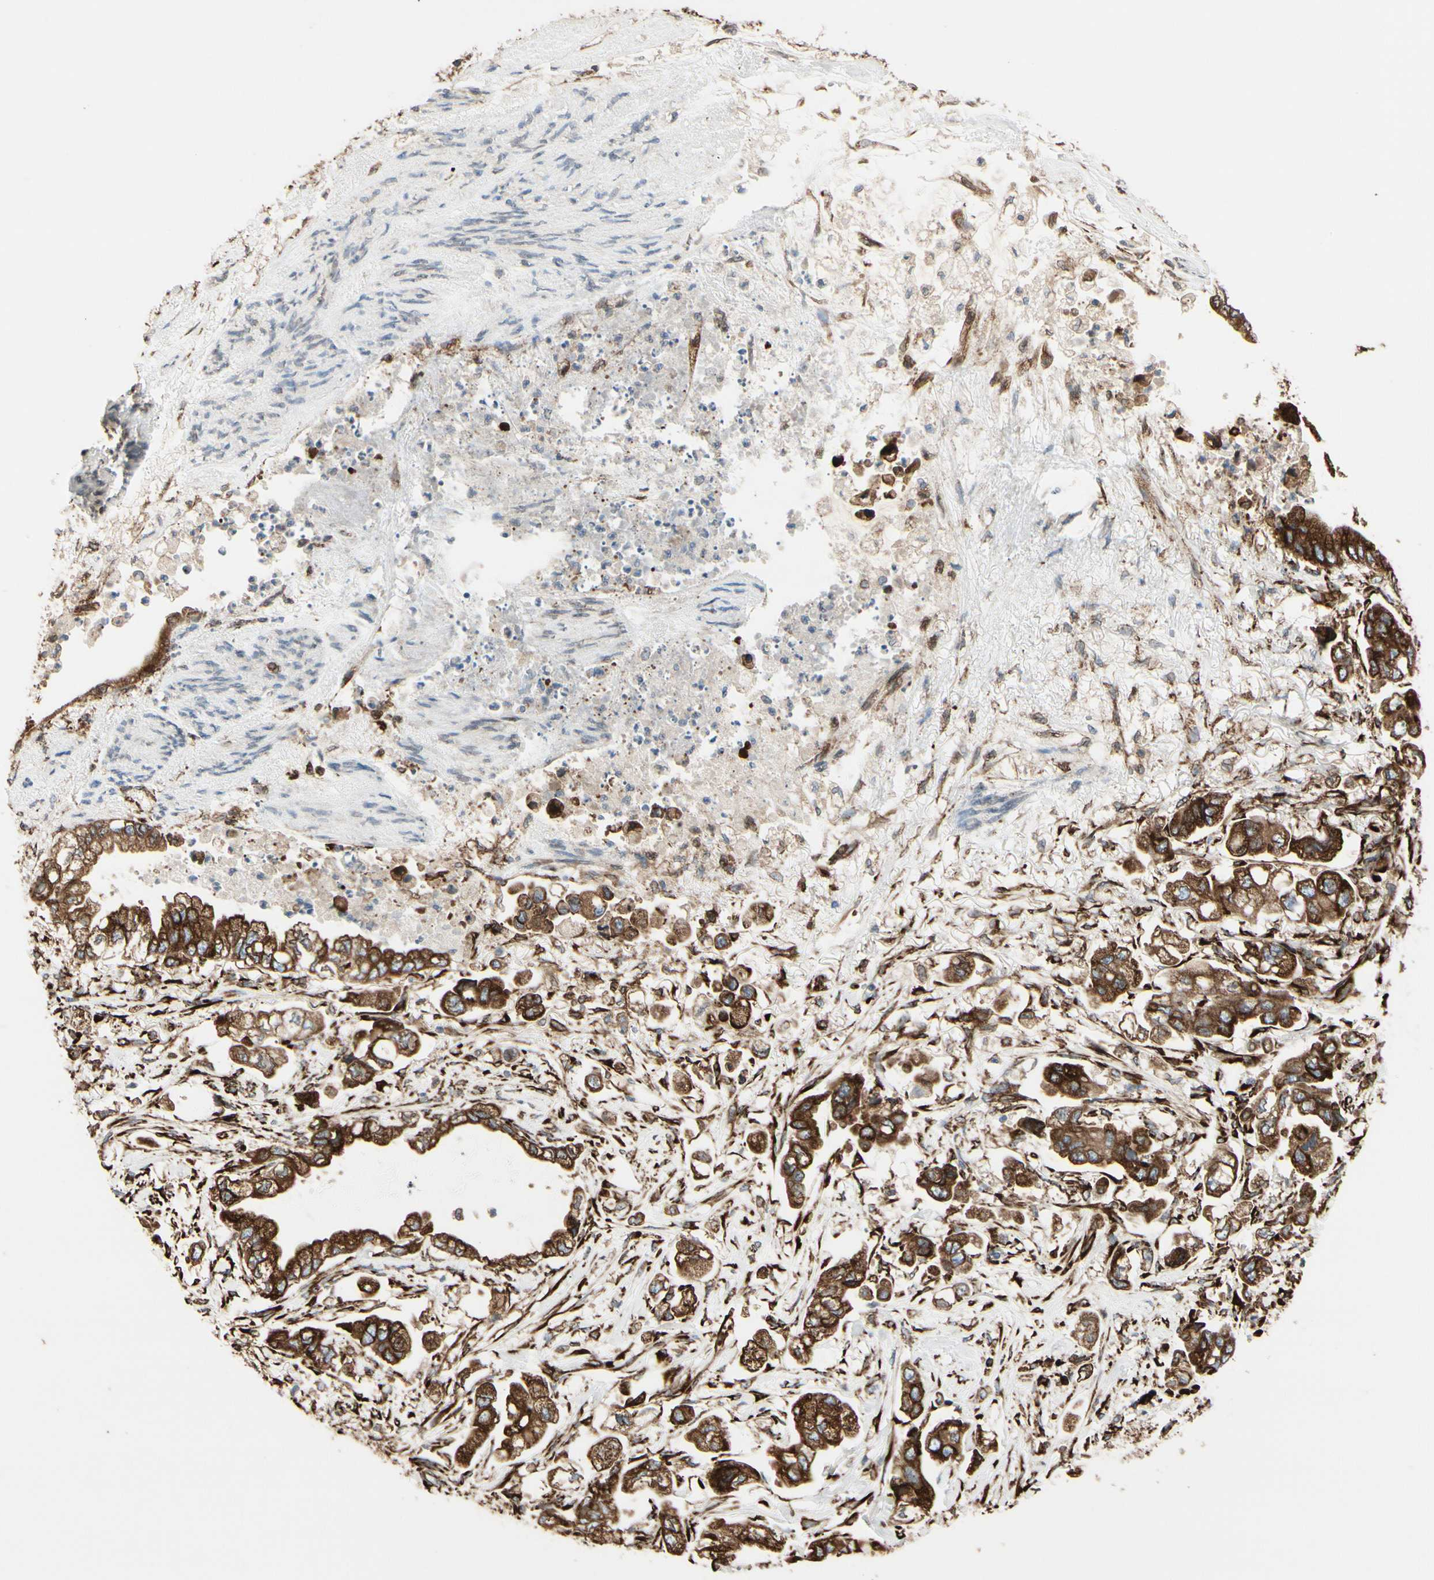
{"staining": {"intensity": "strong", "quantity": ">75%", "location": "cytoplasmic/membranous"}, "tissue": "stomach cancer", "cell_type": "Tumor cells", "image_type": "cancer", "snomed": [{"axis": "morphology", "description": "Adenocarcinoma, NOS"}, {"axis": "topography", "description": "Stomach"}], "caption": "Protein staining of stomach cancer tissue displays strong cytoplasmic/membranous positivity in about >75% of tumor cells.", "gene": "RRBP1", "patient": {"sex": "male", "age": 62}}